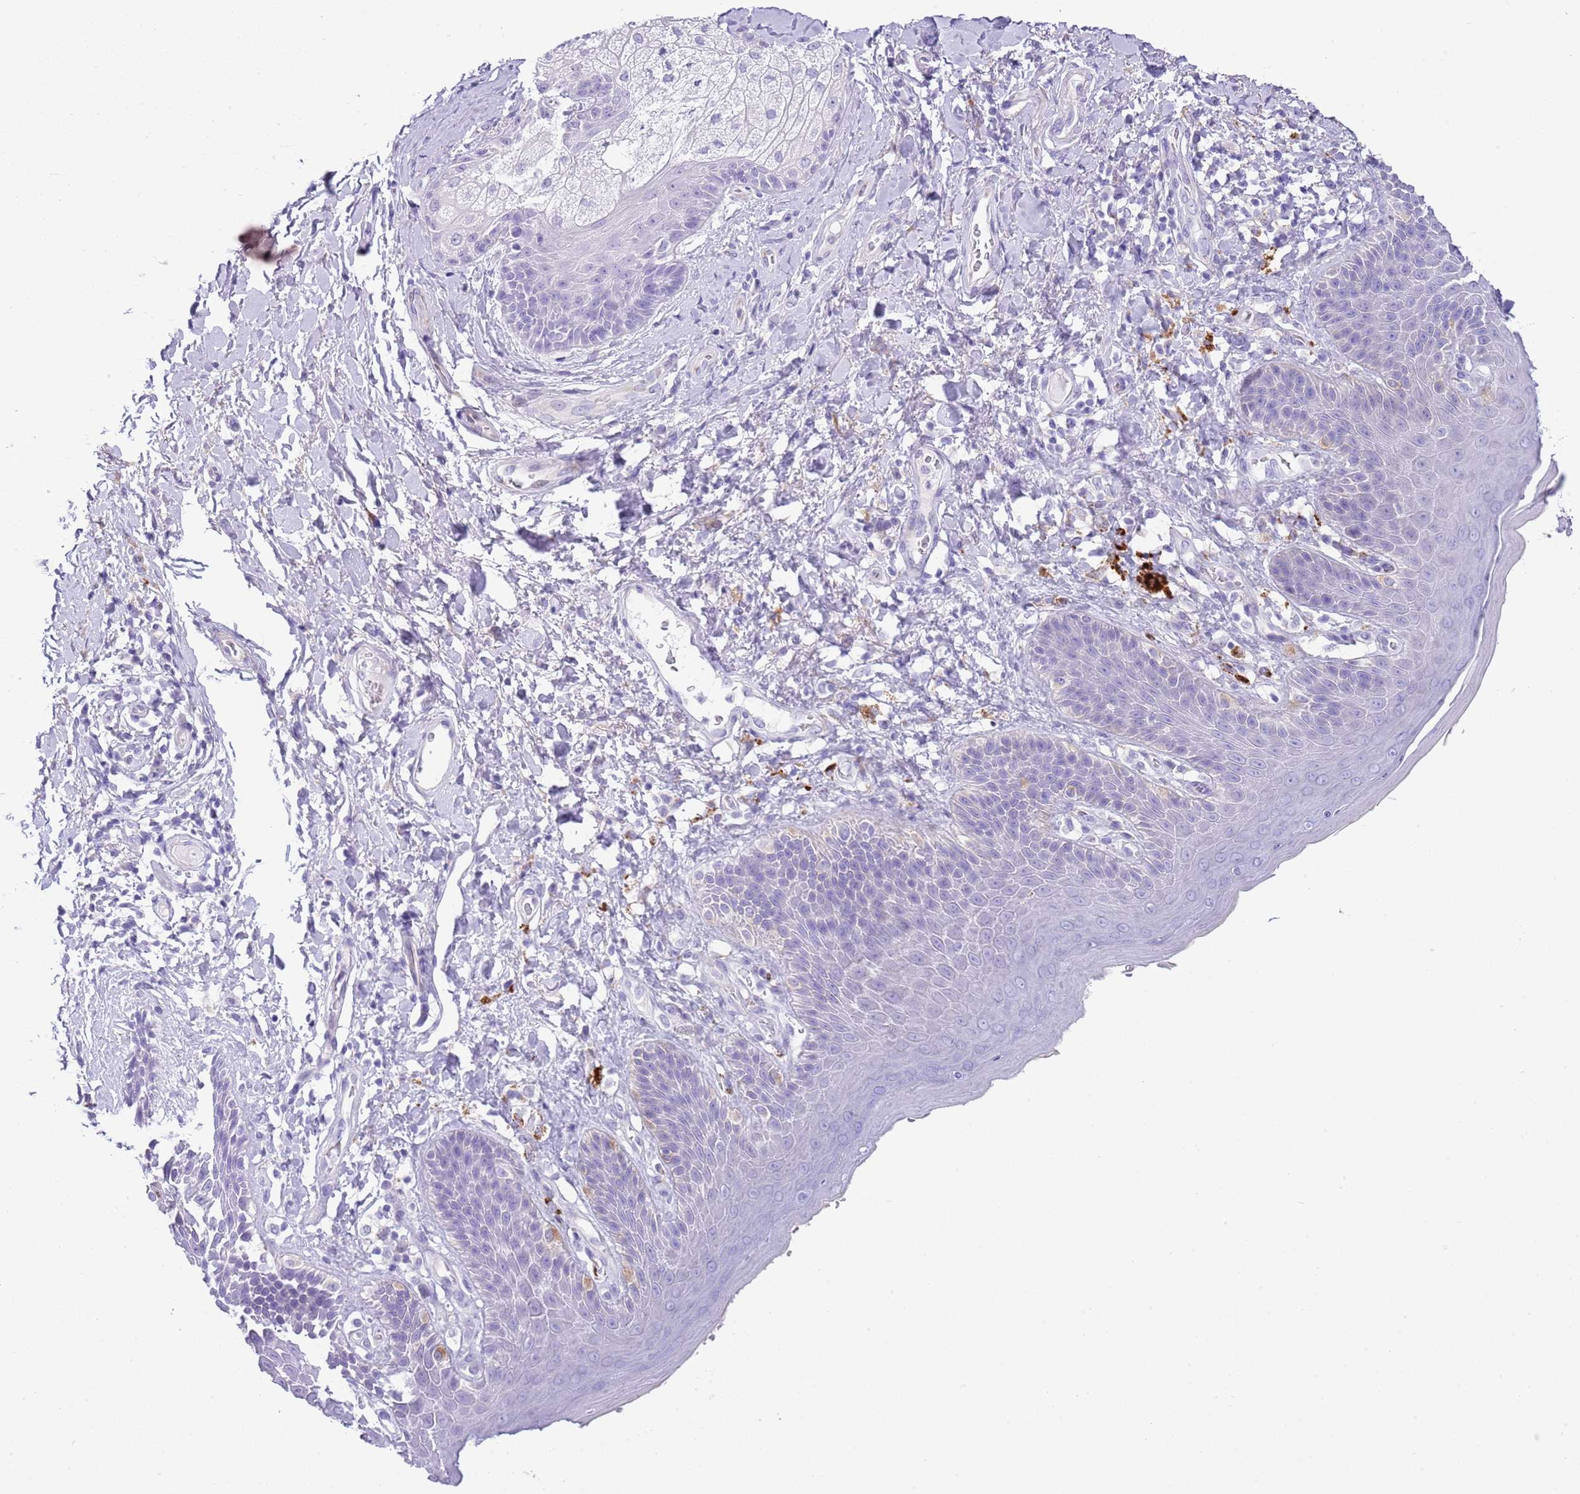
{"staining": {"intensity": "moderate", "quantity": "<25%", "location": "cytoplasmic/membranous"}, "tissue": "skin", "cell_type": "Epidermal cells", "image_type": "normal", "snomed": [{"axis": "morphology", "description": "Normal tissue, NOS"}, {"axis": "topography", "description": "Anal"}], "caption": "A brown stain labels moderate cytoplasmic/membranous positivity of a protein in epidermal cells of normal human skin.", "gene": "ABHD17C", "patient": {"sex": "female", "age": 89}}